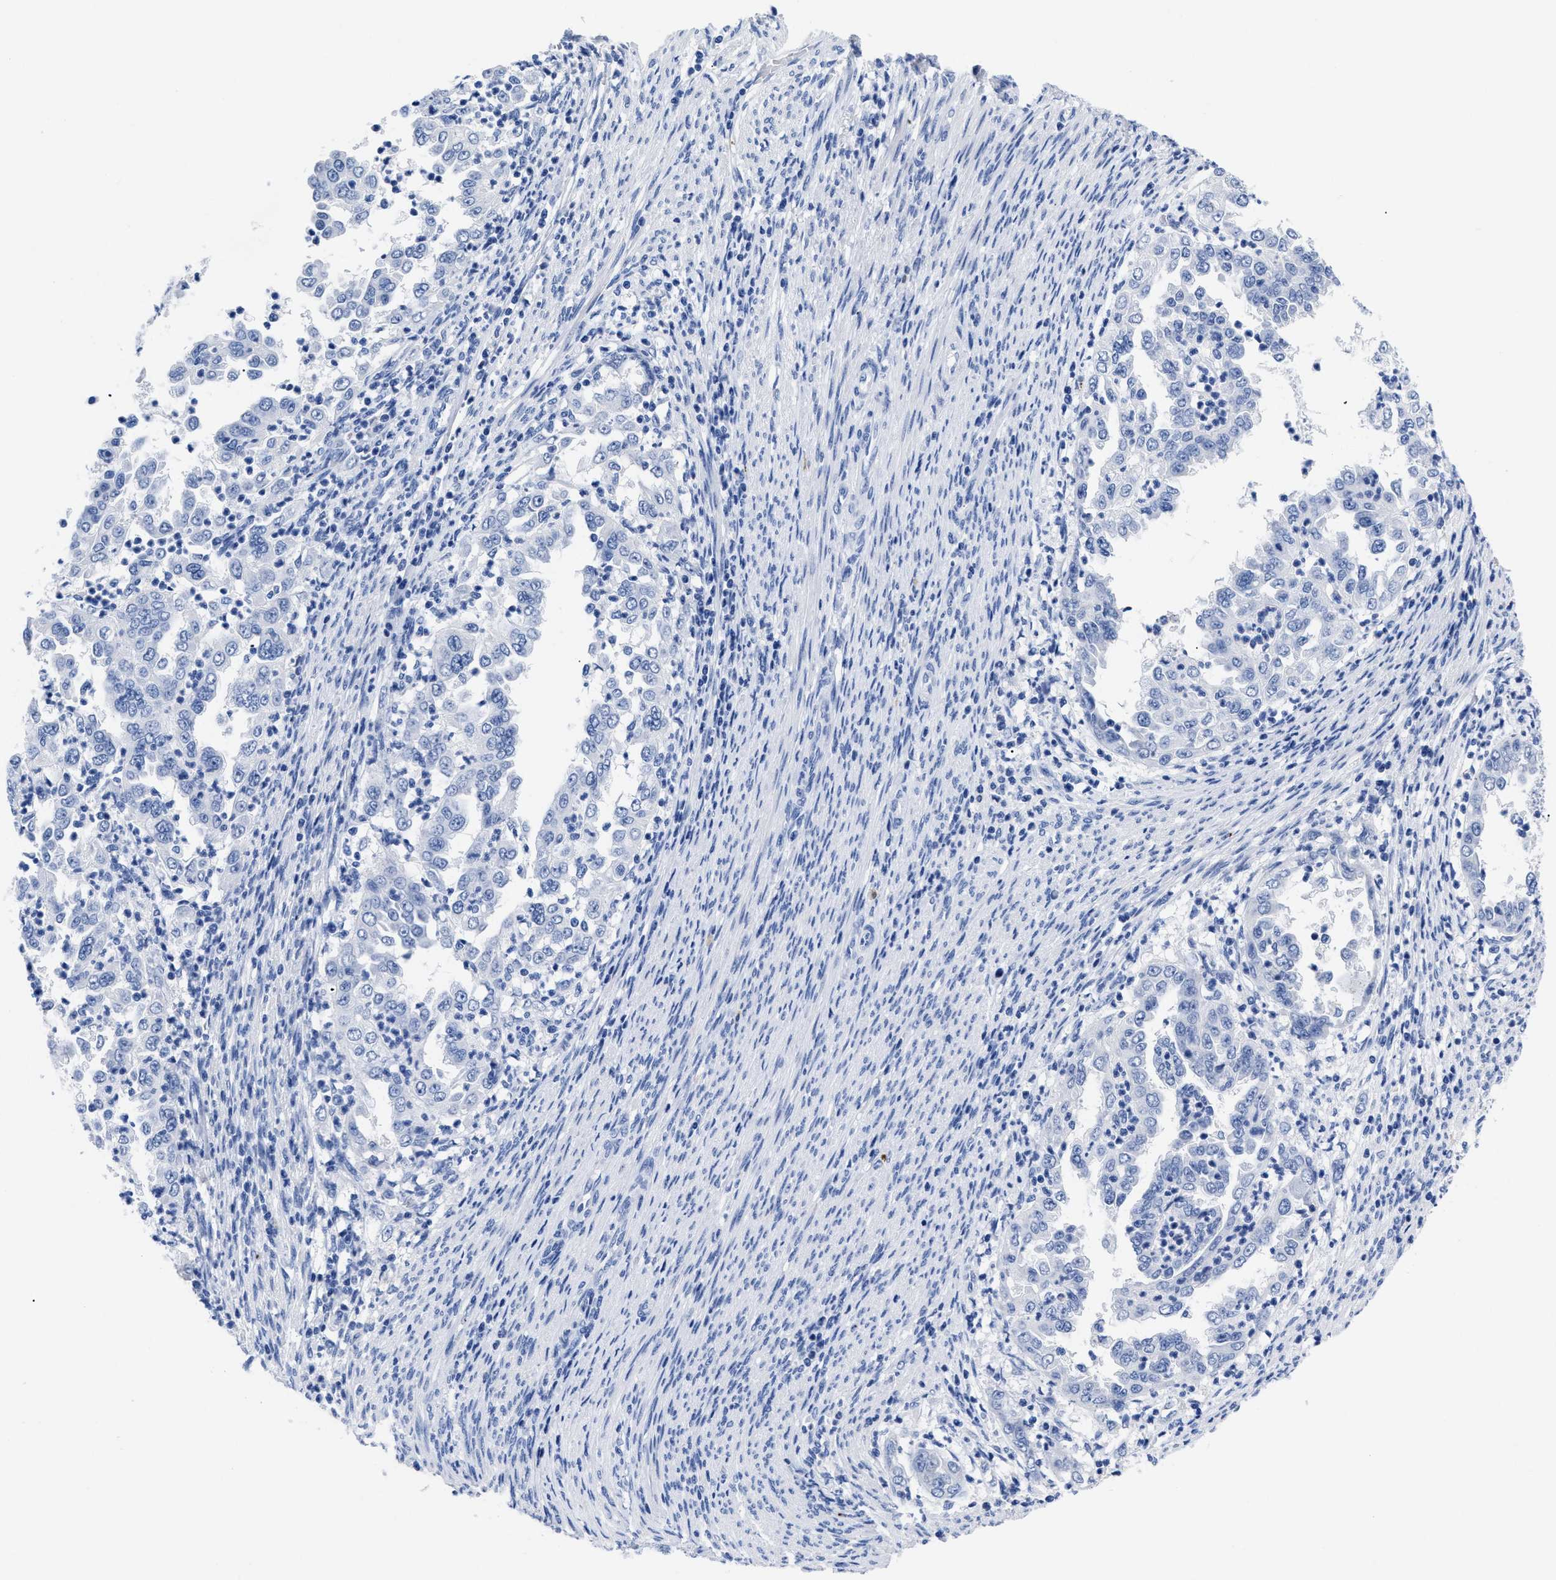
{"staining": {"intensity": "negative", "quantity": "none", "location": "none"}, "tissue": "endometrial cancer", "cell_type": "Tumor cells", "image_type": "cancer", "snomed": [{"axis": "morphology", "description": "Adenocarcinoma, NOS"}, {"axis": "topography", "description": "Endometrium"}], "caption": "The micrograph displays no significant expression in tumor cells of adenocarcinoma (endometrial).", "gene": "TREML1", "patient": {"sex": "female", "age": 85}}